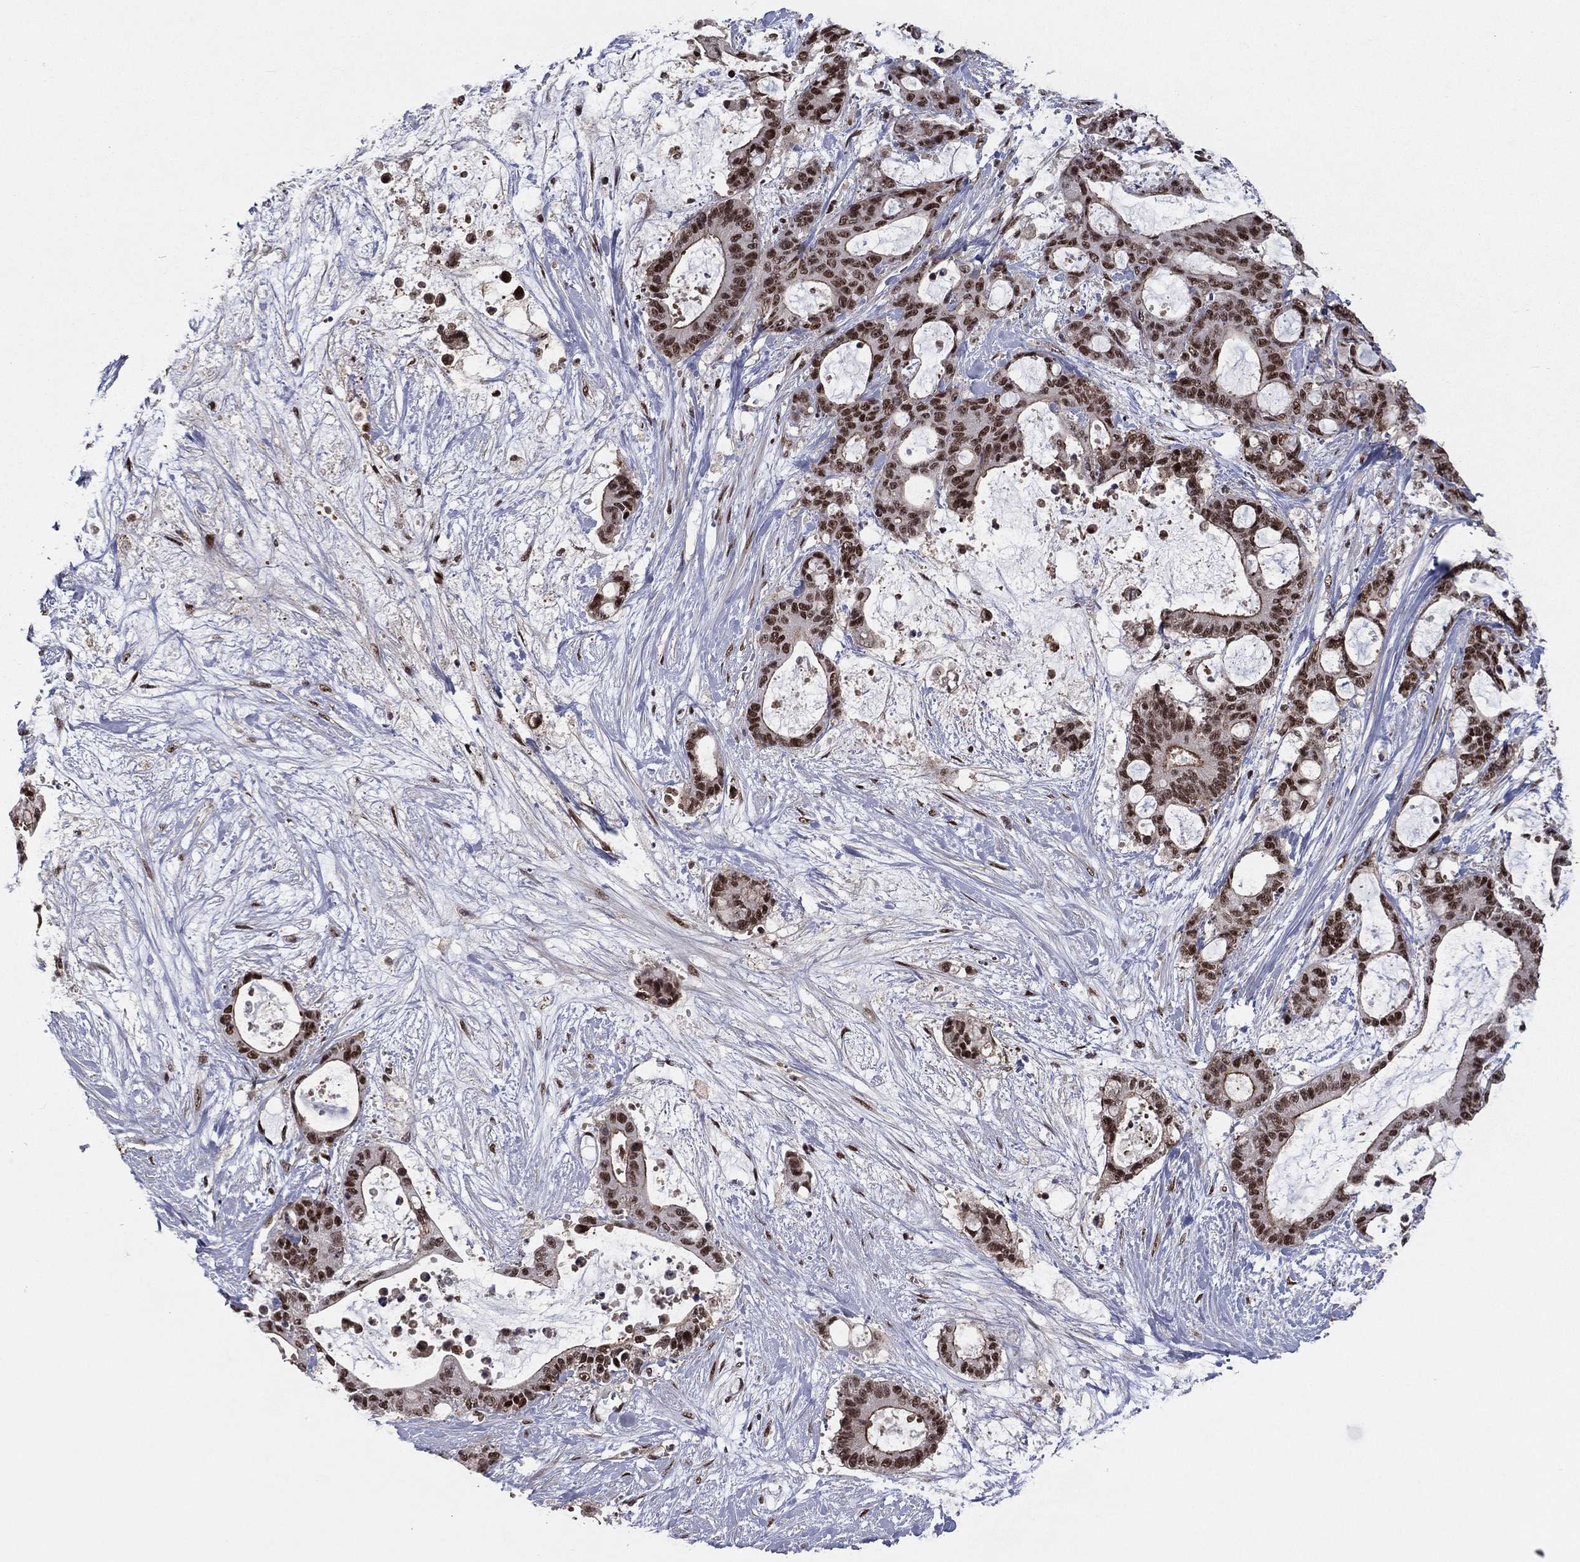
{"staining": {"intensity": "strong", "quantity": "25%-75%", "location": "nuclear"}, "tissue": "liver cancer", "cell_type": "Tumor cells", "image_type": "cancer", "snomed": [{"axis": "morphology", "description": "Normal tissue, NOS"}, {"axis": "morphology", "description": "Cholangiocarcinoma"}, {"axis": "topography", "description": "Liver"}, {"axis": "topography", "description": "Peripheral nerve tissue"}], "caption": "About 25%-75% of tumor cells in human liver cancer show strong nuclear protein staining as visualized by brown immunohistochemical staining.", "gene": "GPALPP1", "patient": {"sex": "female", "age": 73}}